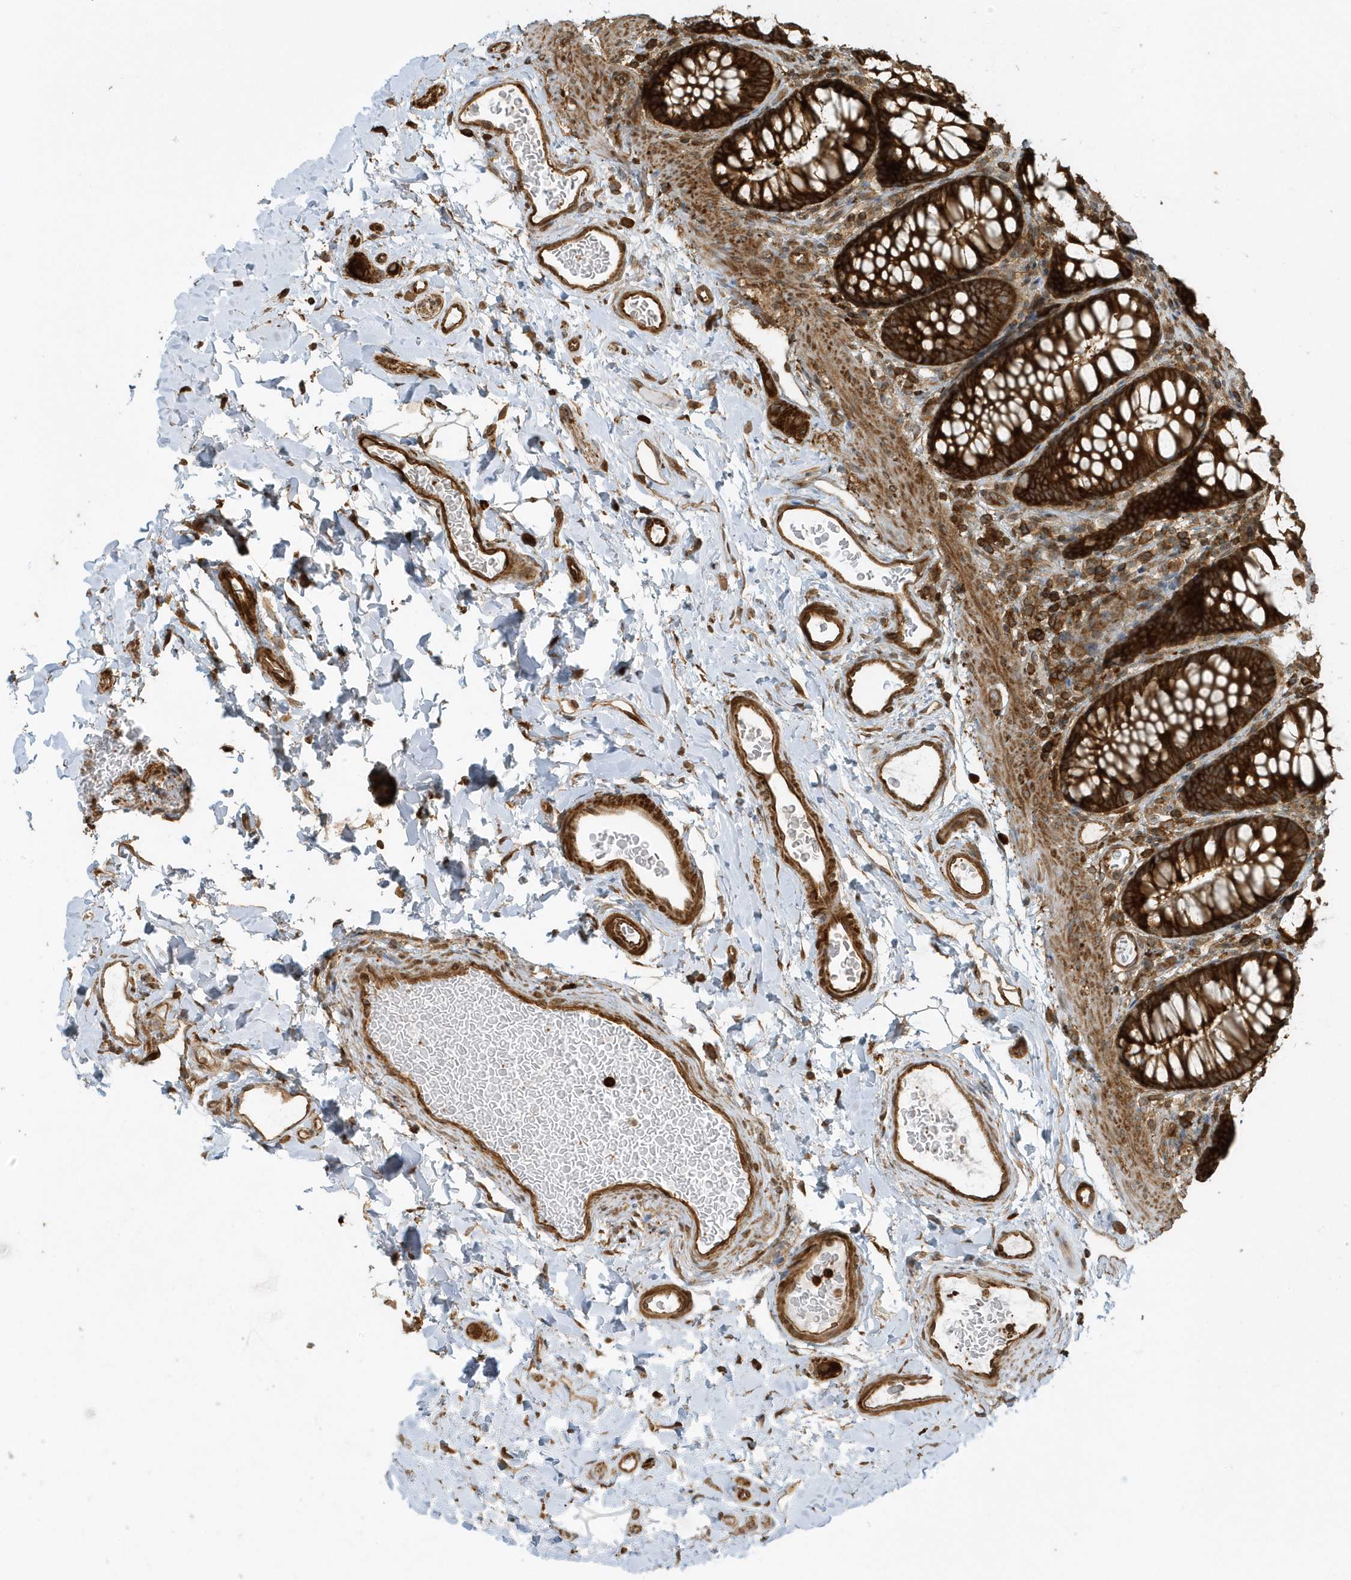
{"staining": {"intensity": "strong", "quantity": ">75%", "location": "cytoplasmic/membranous"}, "tissue": "colon", "cell_type": "Endothelial cells", "image_type": "normal", "snomed": [{"axis": "morphology", "description": "Normal tissue, NOS"}, {"axis": "topography", "description": "Colon"}], "caption": "A high amount of strong cytoplasmic/membranous expression is seen in approximately >75% of endothelial cells in normal colon.", "gene": "CLCN6", "patient": {"sex": "female", "age": 62}}